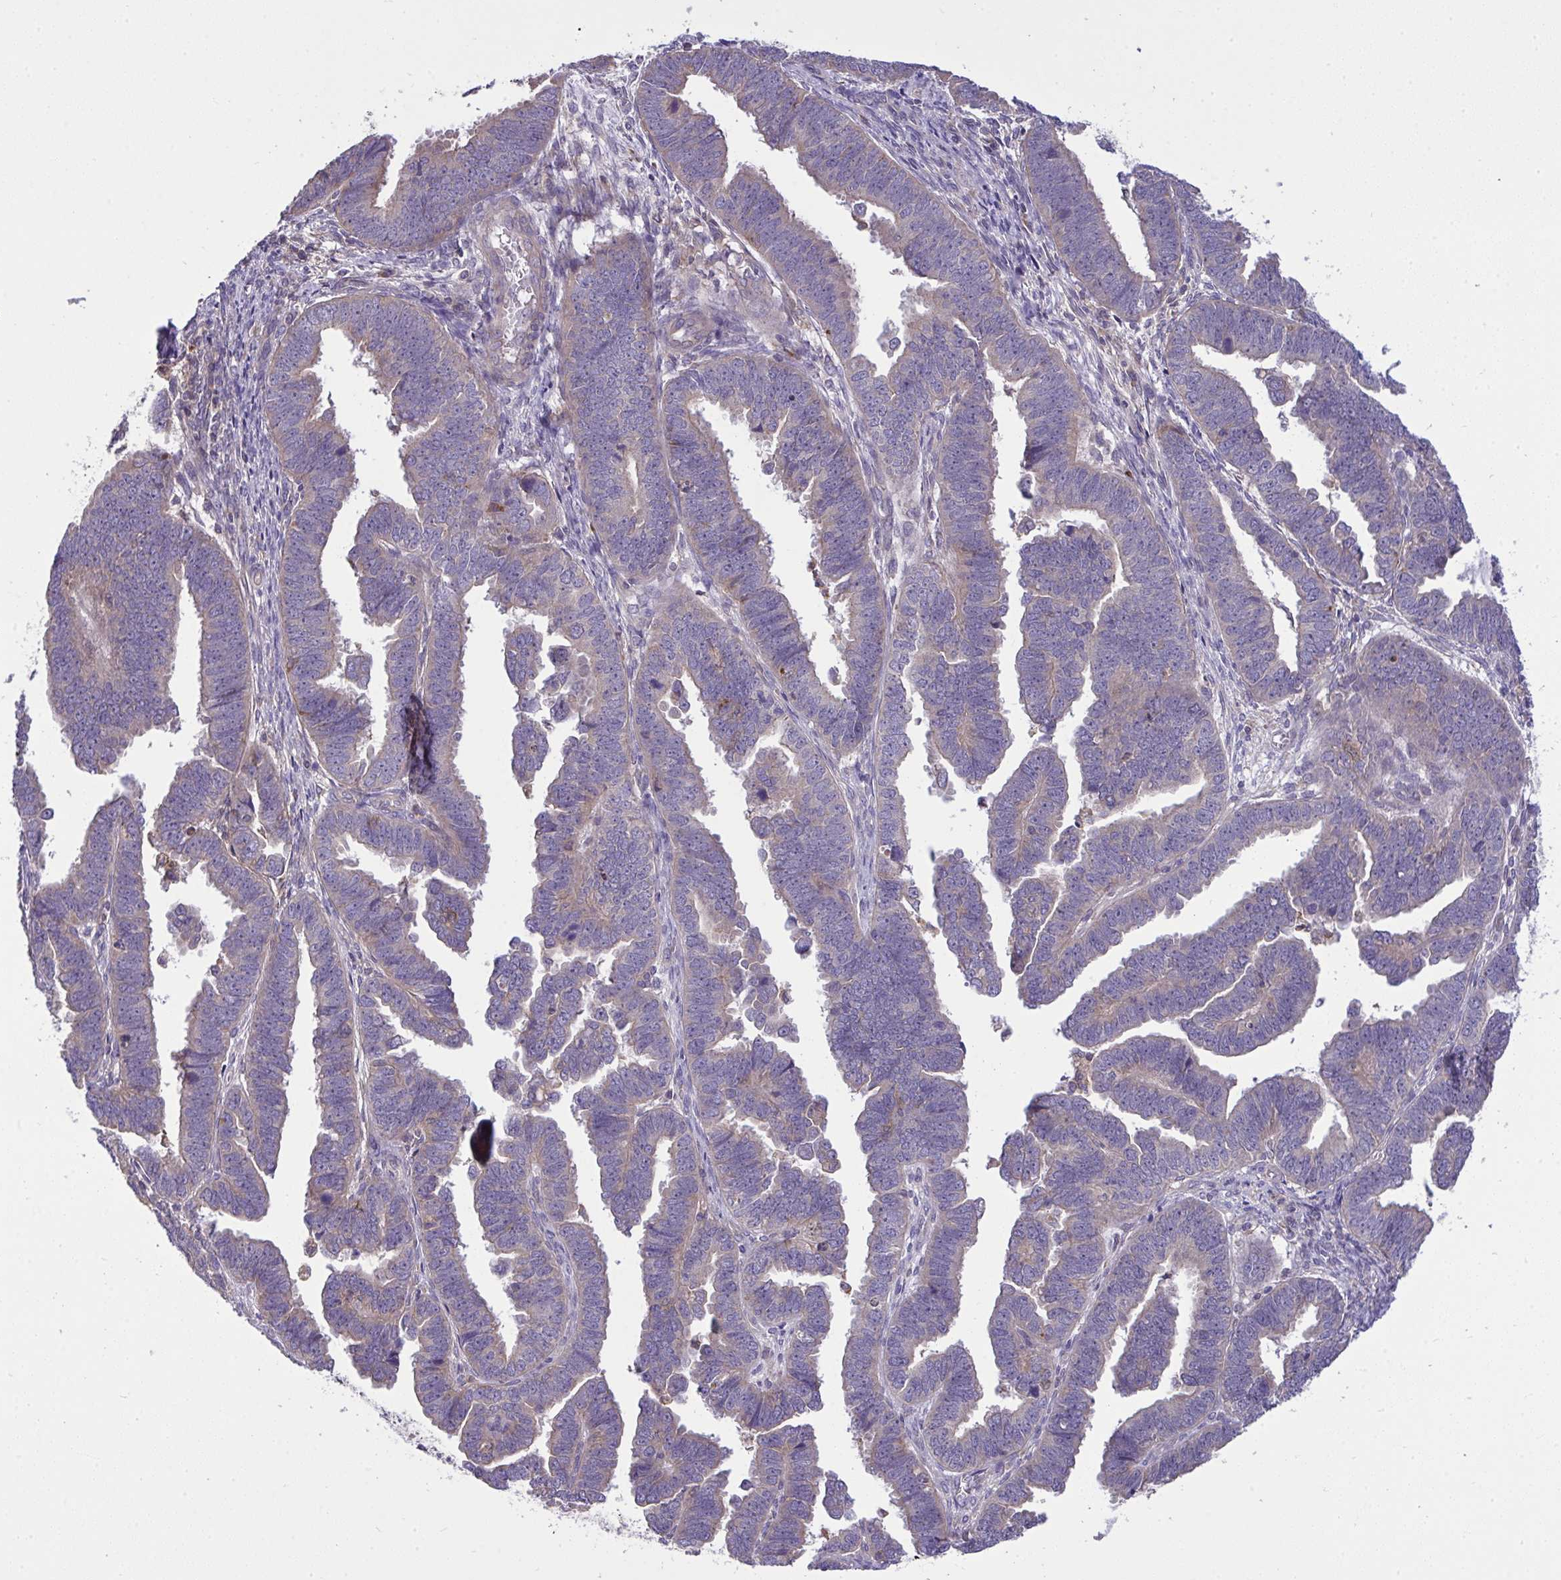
{"staining": {"intensity": "weak", "quantity": "<25%", "location": "cytoplasmic/membranous"}, "tissue": "endometrial cancer", "cell_type": "Tumor cells", "image_type": "cancer", "snomed": [{"axis": "morphology", "description": "Adenocarcinoma, NOS"}, {"axis": "topography", "description": "Endometrium"}], "caption": "A histopathology image of endometrial cancer (adenocarcinoma) stained for a protein reveals no brown staining in tumor cells.", "gene": "GRB14", "patient": {"sex": "female", "age": 75}}